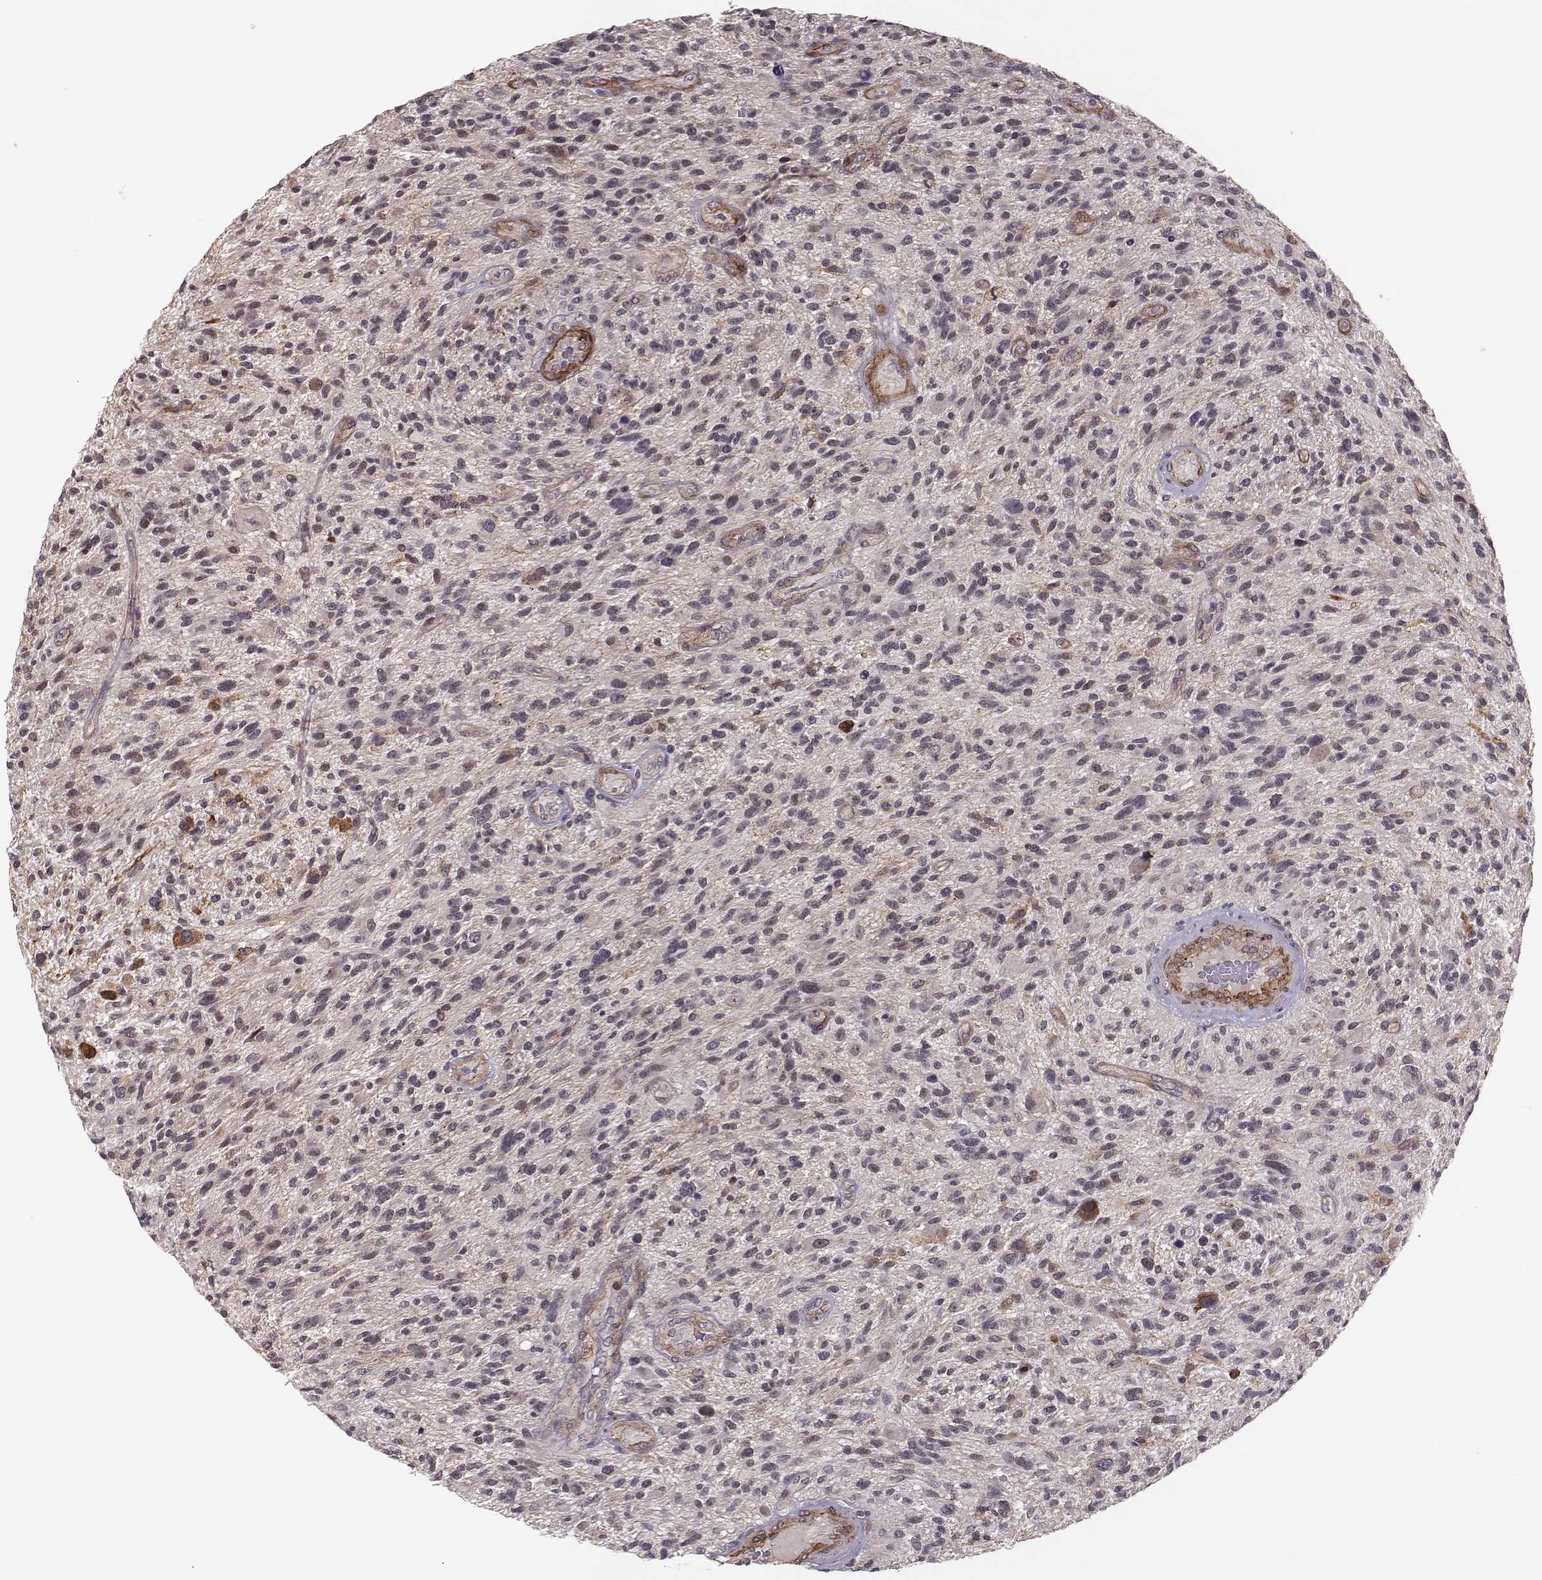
{"staining": {"intensity": "weak", "quantity": "<25%", "location": "cytoplasmic/membranous"}, "tissue": "glioma", "cell_type": "Tumor cells", "image_type": "cancer", "snomed": [{"axis": "morphology", "description": "Glioma, malignant, High grade"}, {"axis": "topography", "description": "Brain"}], "caption": "Micrograph shows no significant protein positivity in tumor cells of malignant glioma (high-grade). (DAB (3,3'-diaminobenzidine) immunohistochemistry (IHC) visualized using brightfield microscopy, high magnification).", "gene": "PLEKHG3", "patient": {"sex": "male", "age": 47}}